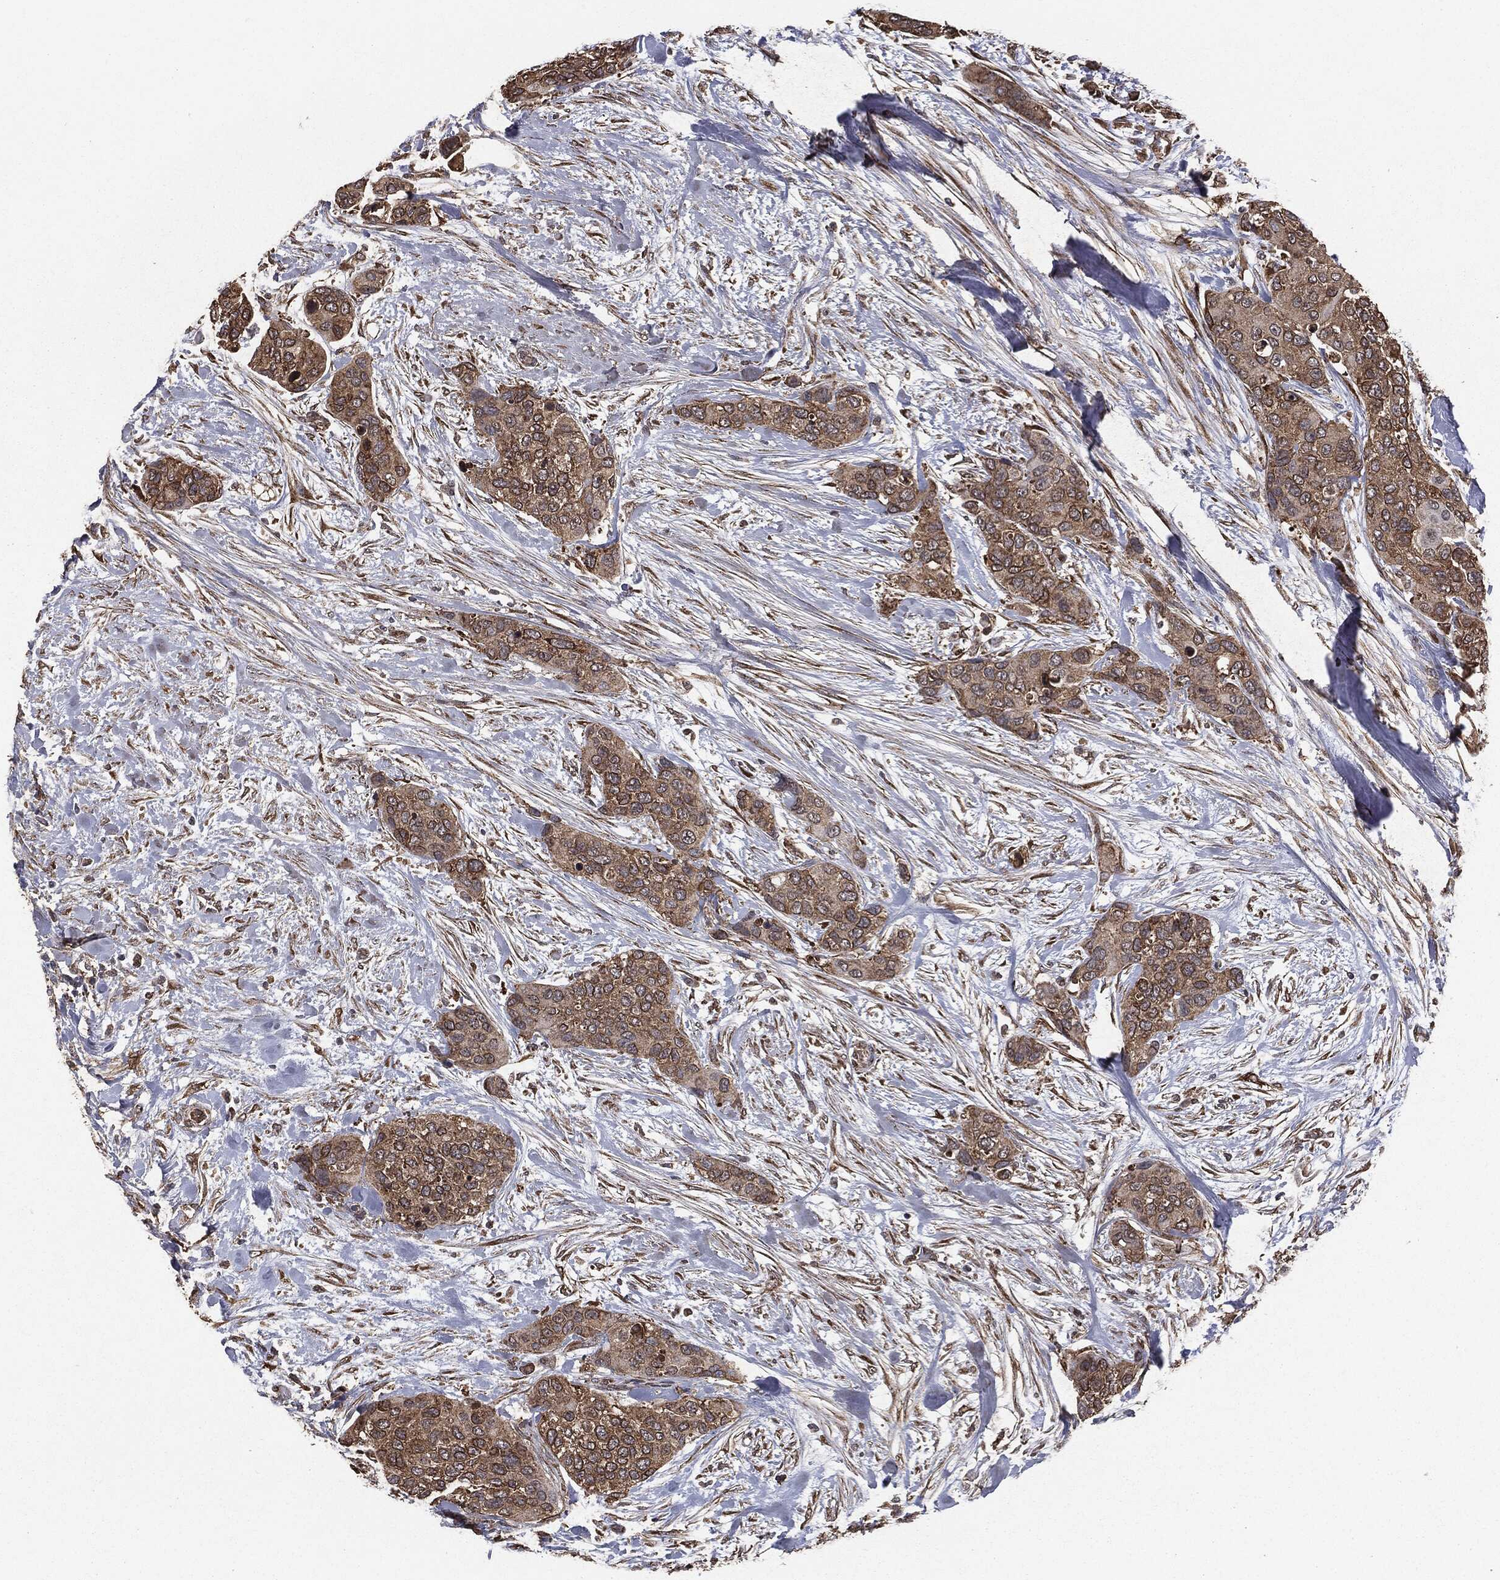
{"staining": {"intensity": "strong", "quantity": ">75%", "location": "cytoplasmic/membranous"}, "tissue": "urothelial cancer", "cell_type": "Tumor cells", "image_type": "cancer", "snomed": [{"axis": "morphology", "description": "Urothelial carcinoma, High grade"}, {"axis": "topography", "description": "Urinary bladder"}], "caption": "Urothelial cancer was stained to show a protein in brown. There is high levels of strong cytoplasmic/membranous expression in approximately >75% of tumor cells.", "gene": "MTOR", "patient": {"sex": "male", "age": 77}}